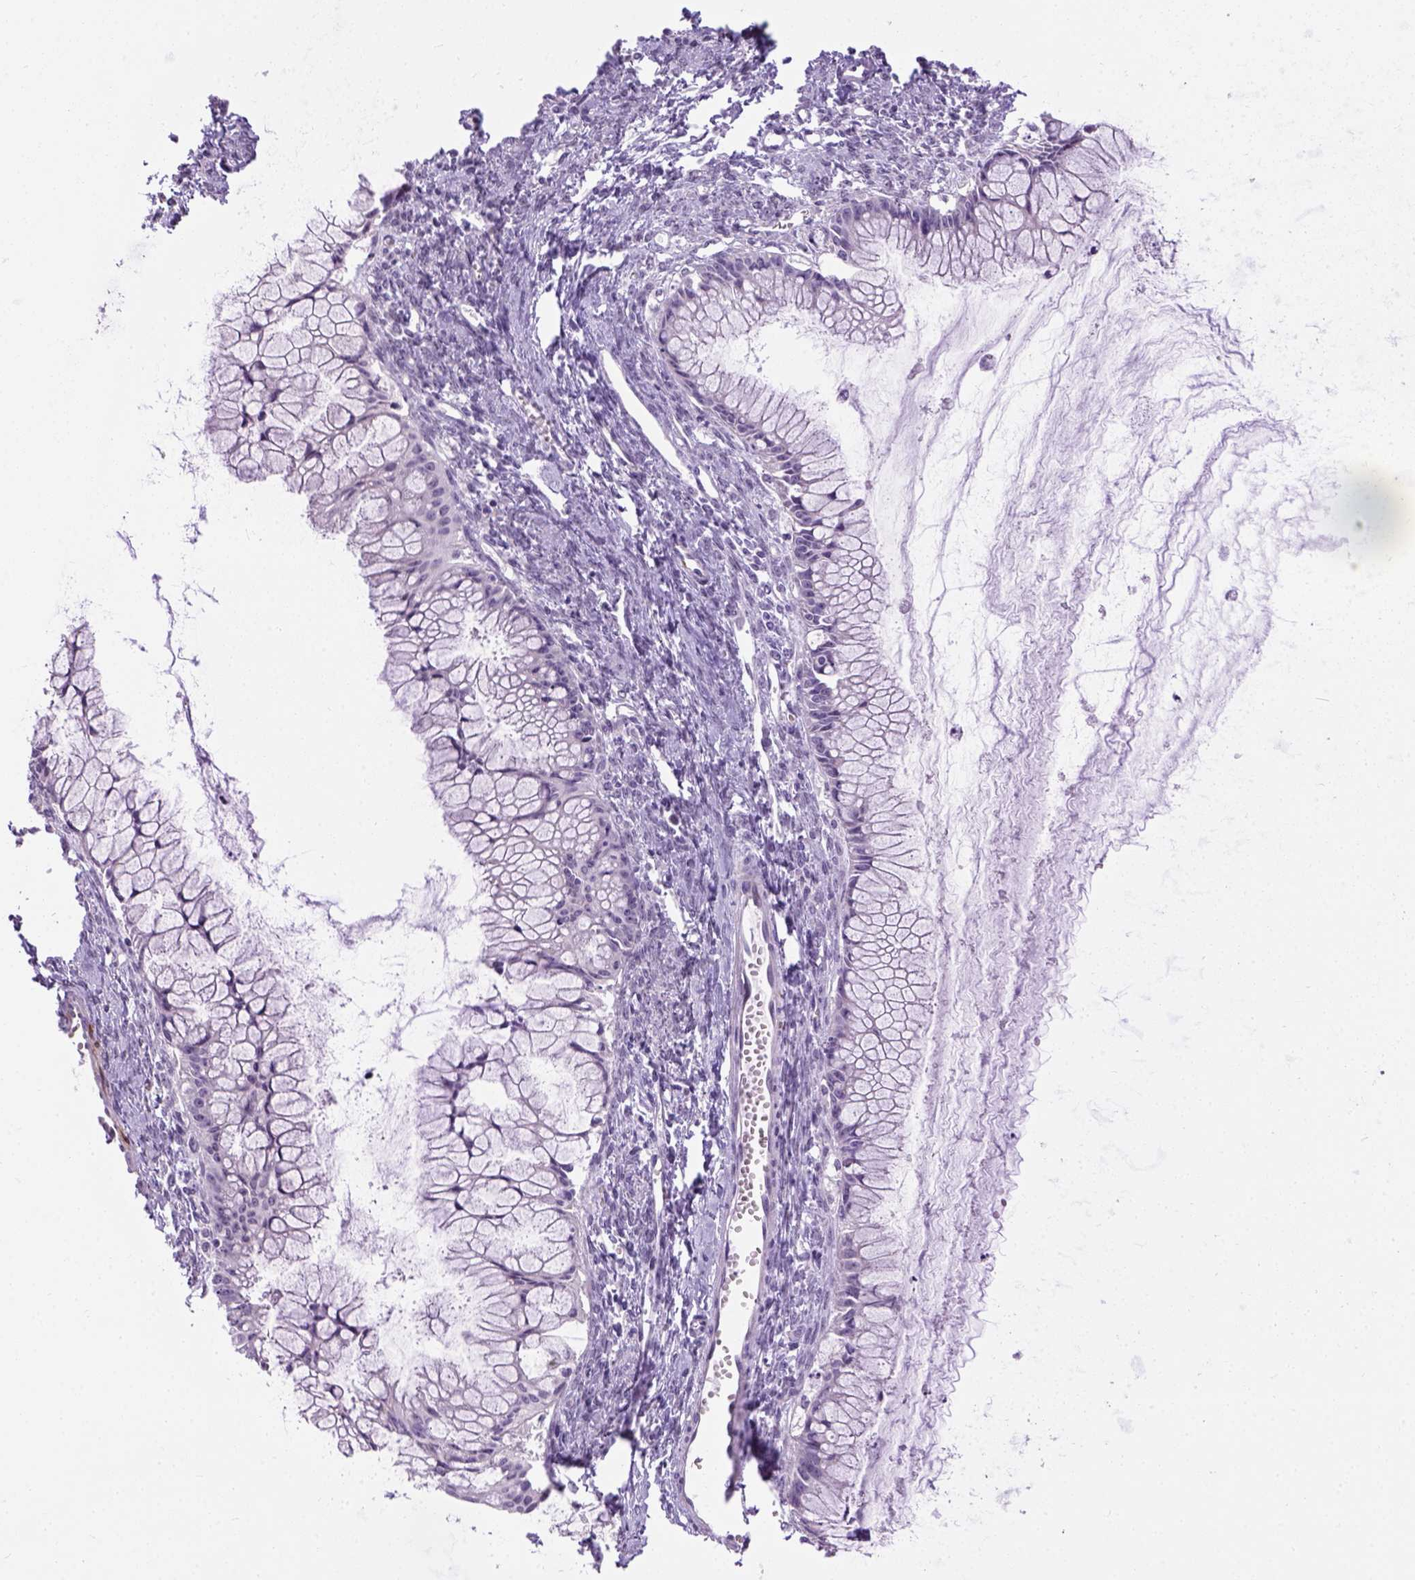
{"staining": {"intensity": "negative", "quantity": "none", "location": "none"}, "tissue": "ovarian cancer", "cell_type": "Tumor cells", "image_type": "cancer", "snomed": [{"axis": "morphology", "description": "Cystadenocarcinoma, mucinous, NOS"}, {"axis": "topography", "description": "Ovary"}], "caption": "A high-resolution histopathology image shows IHC staining of ovarian mucinous cystadenocarcinoma, which reveals no significant positivity in tumor cells.", "gene": "KAZN", "patient": {"sex": "female", "age": 41}}